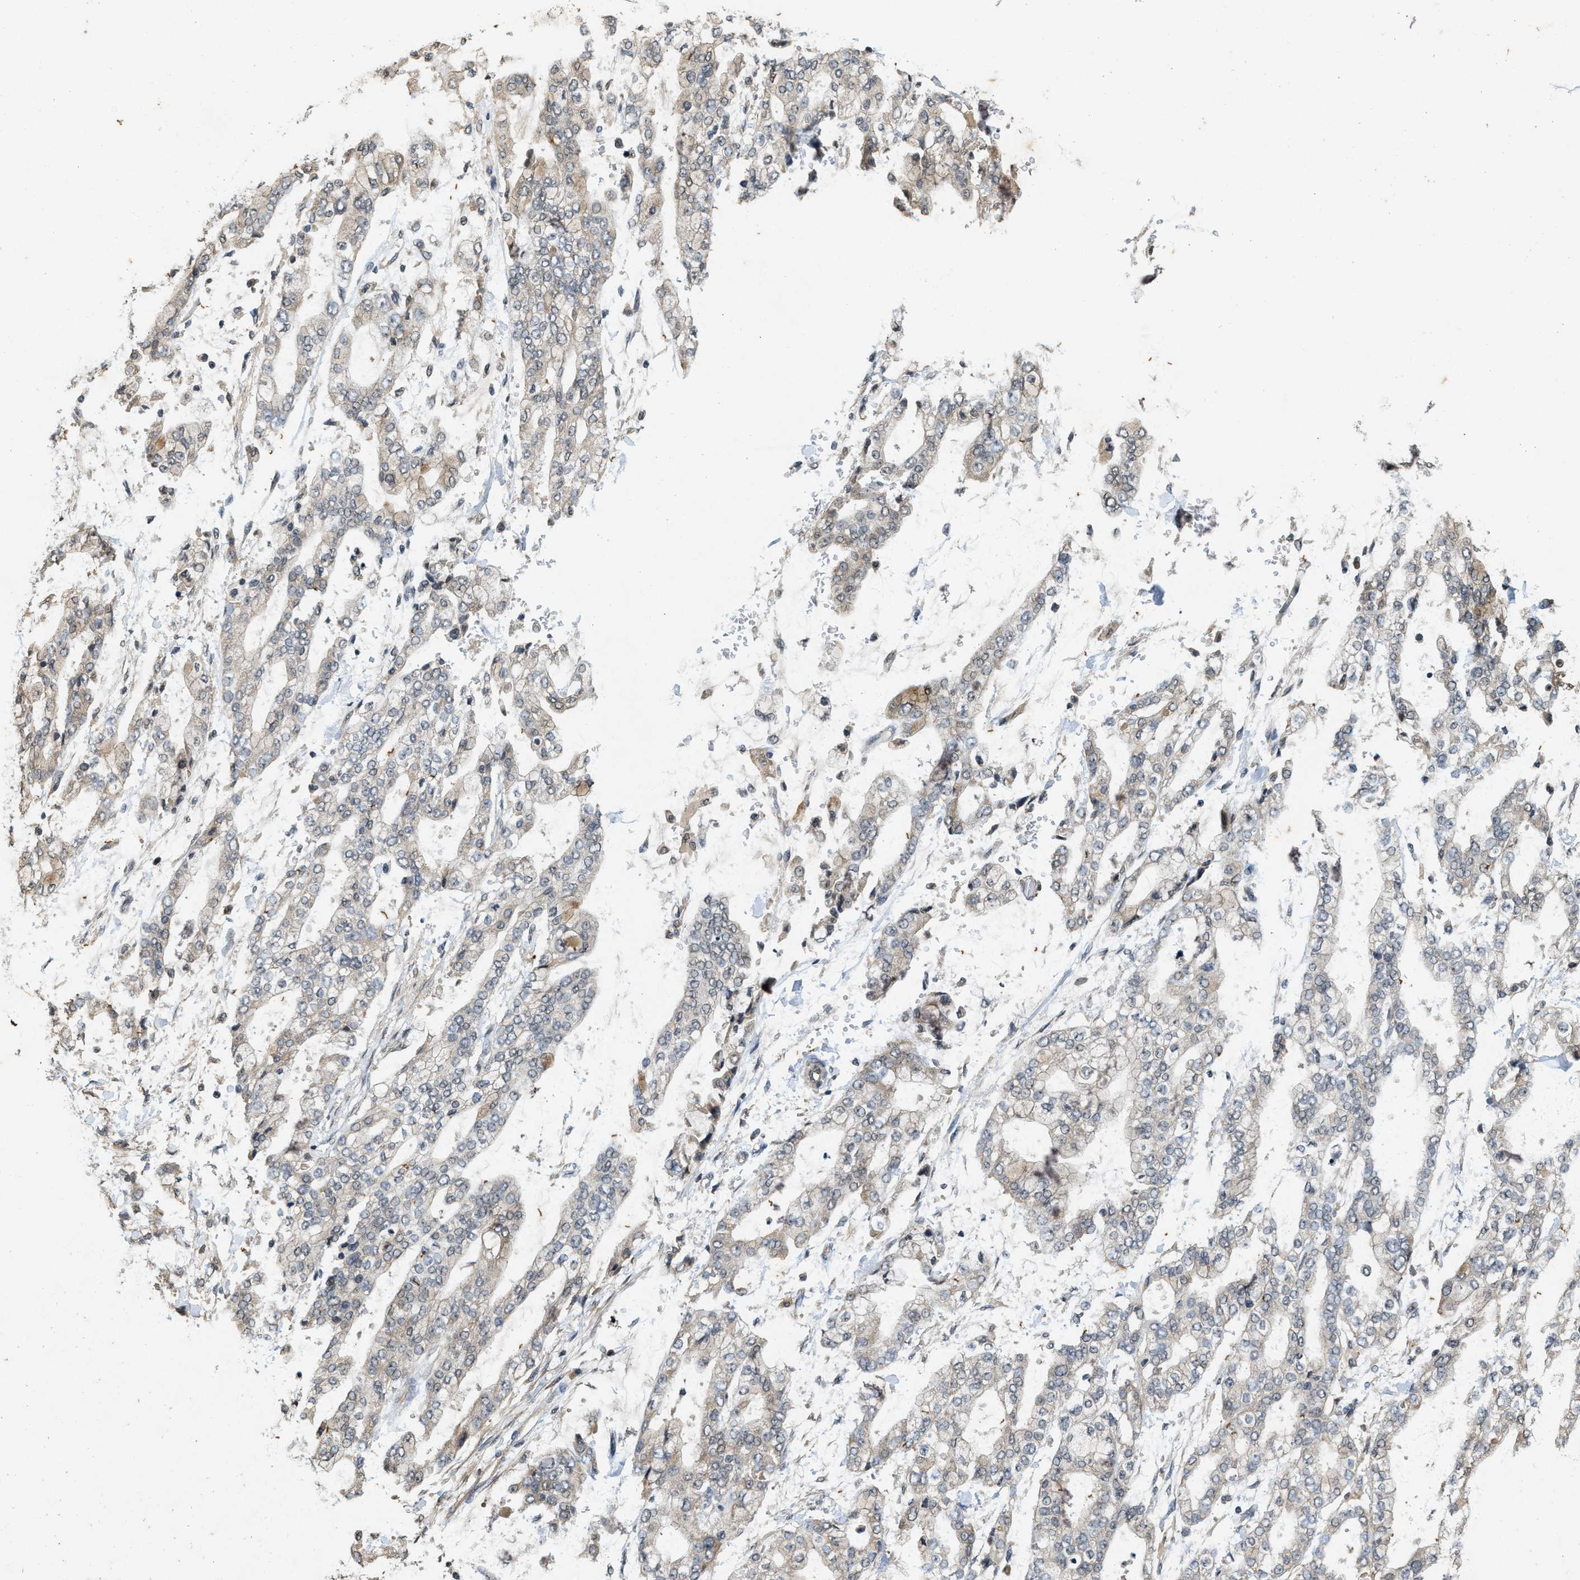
{"staining": {"intensity": "weak", "quantity": "<25%", "location": "cytoplasmic/membranous"}, "tissue": "stomach cancer", "cell_type": "Tumor cells", "image_type": "cancer", "snomed": [{"axis": "morphology", "description": "Normal tissue, NOS"}, {"axis": "morphology", "description": "Adenocarcinoma, NOS"}, {"axis": "topography", "description": "Stomach, upper"}, {"axis": "topography", "description": "Stomach"}], "caption": "Immunohistochemistry (IHC) image of human stomach cancer stained for a protein (brown), which shows no positivity in tumor cells. (DAB (3,3'-diaminobenzidine) IHC with hematoxylin counter stain).", "gene": "KIF21A", "patient": {"sex": "male", "age": 76}}